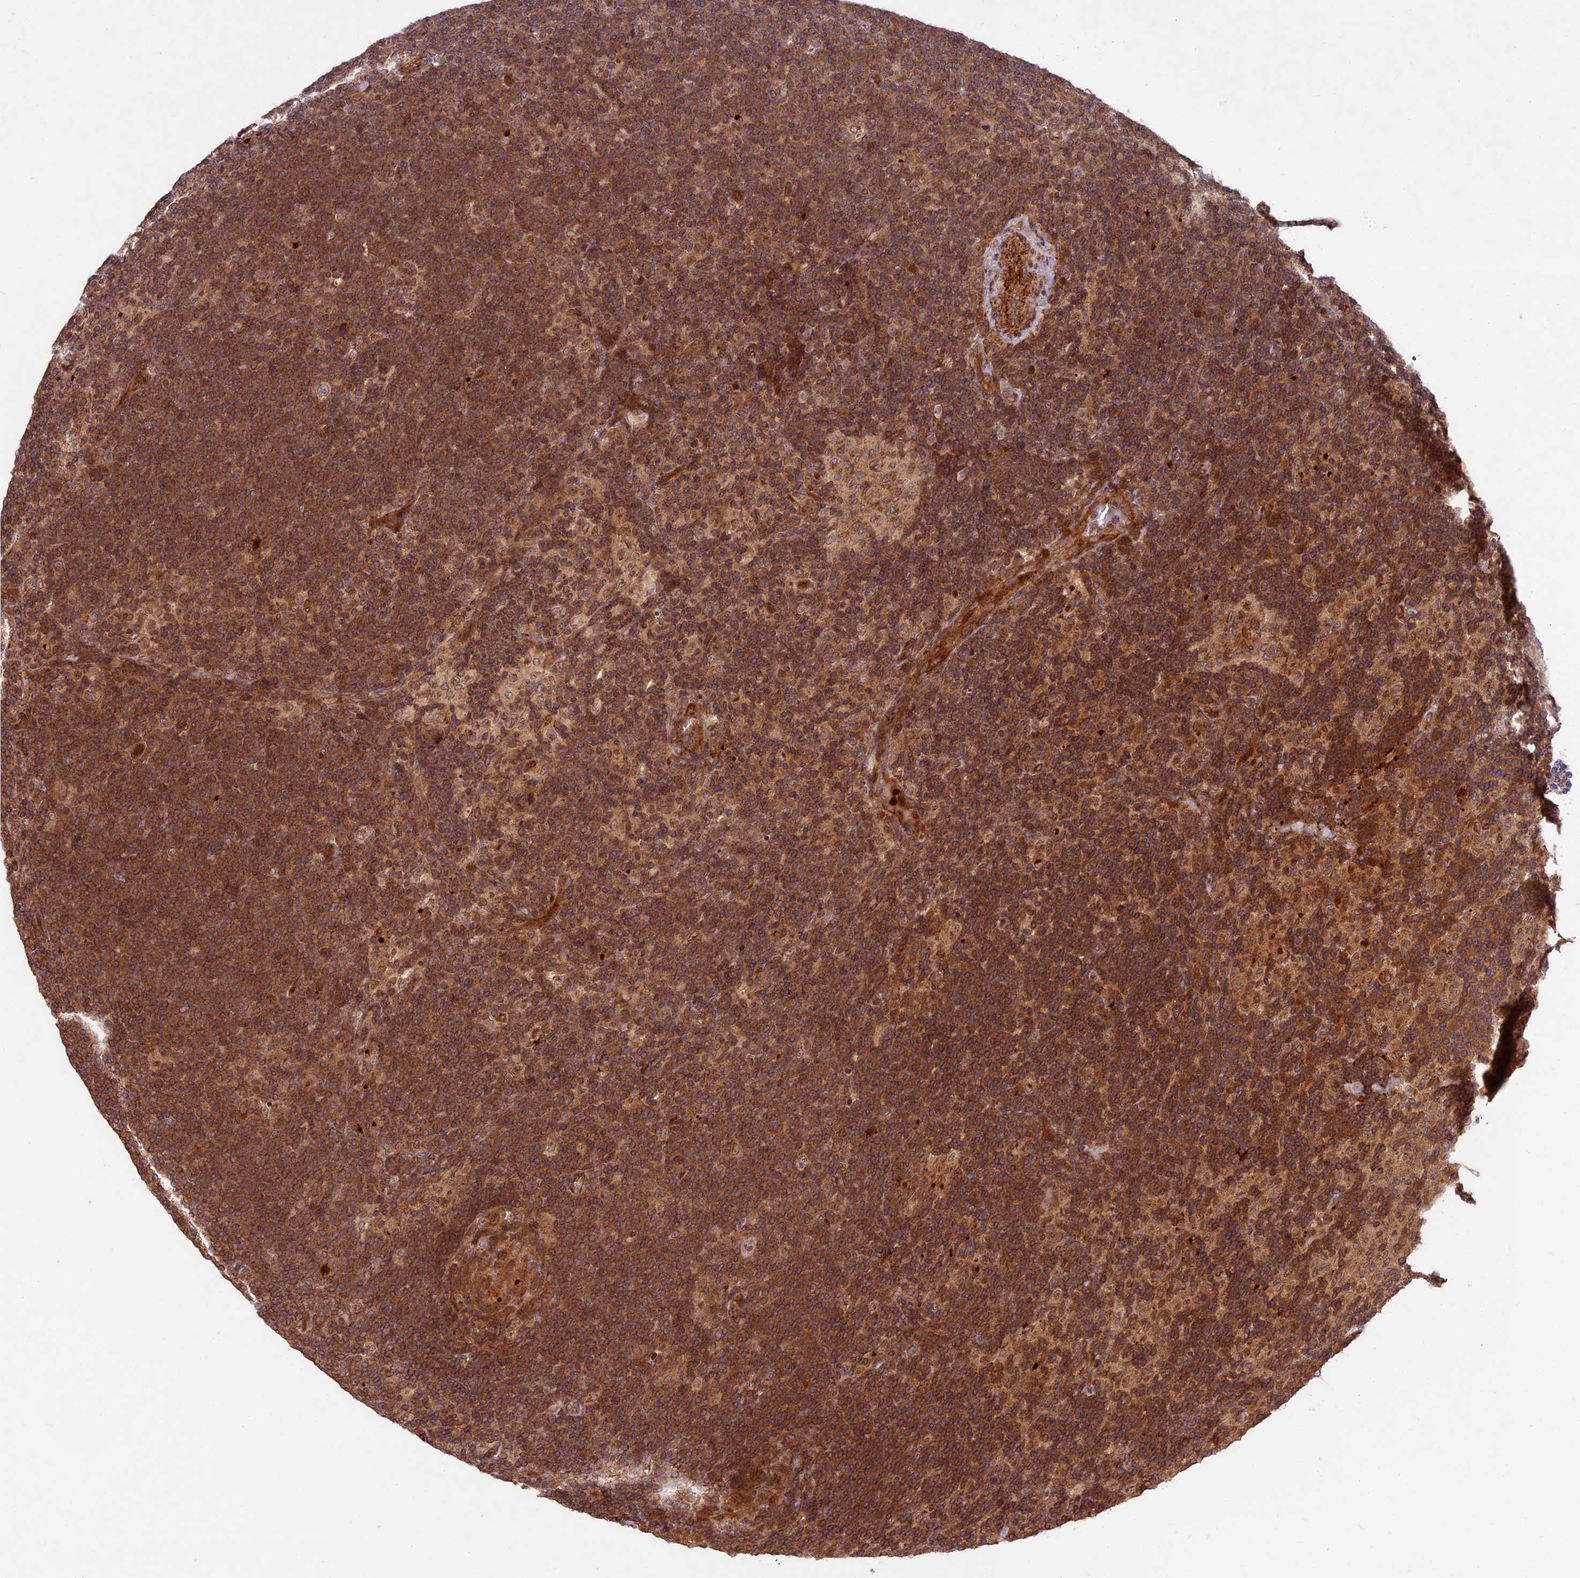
{"staining": {"intensity": "negative", "quantity": "none", "location": "none"}, "tissue": "lymphoma", "cell_type": "Tumor cells", "image_type": "cancer", "snomed": [{"axis": "morphology", "description": "Hodgkin's disease, NOS"}, {"axis": "topography", "description": "Lymph node"}], "caption": "A high-resolution histopathology image shows immunohistochemistry staining of Hodgkin's disease, which reveals no significant positivity in tumor cells.", "gene": "DGKH", "patient": {"sex": "female", "age": 57}}